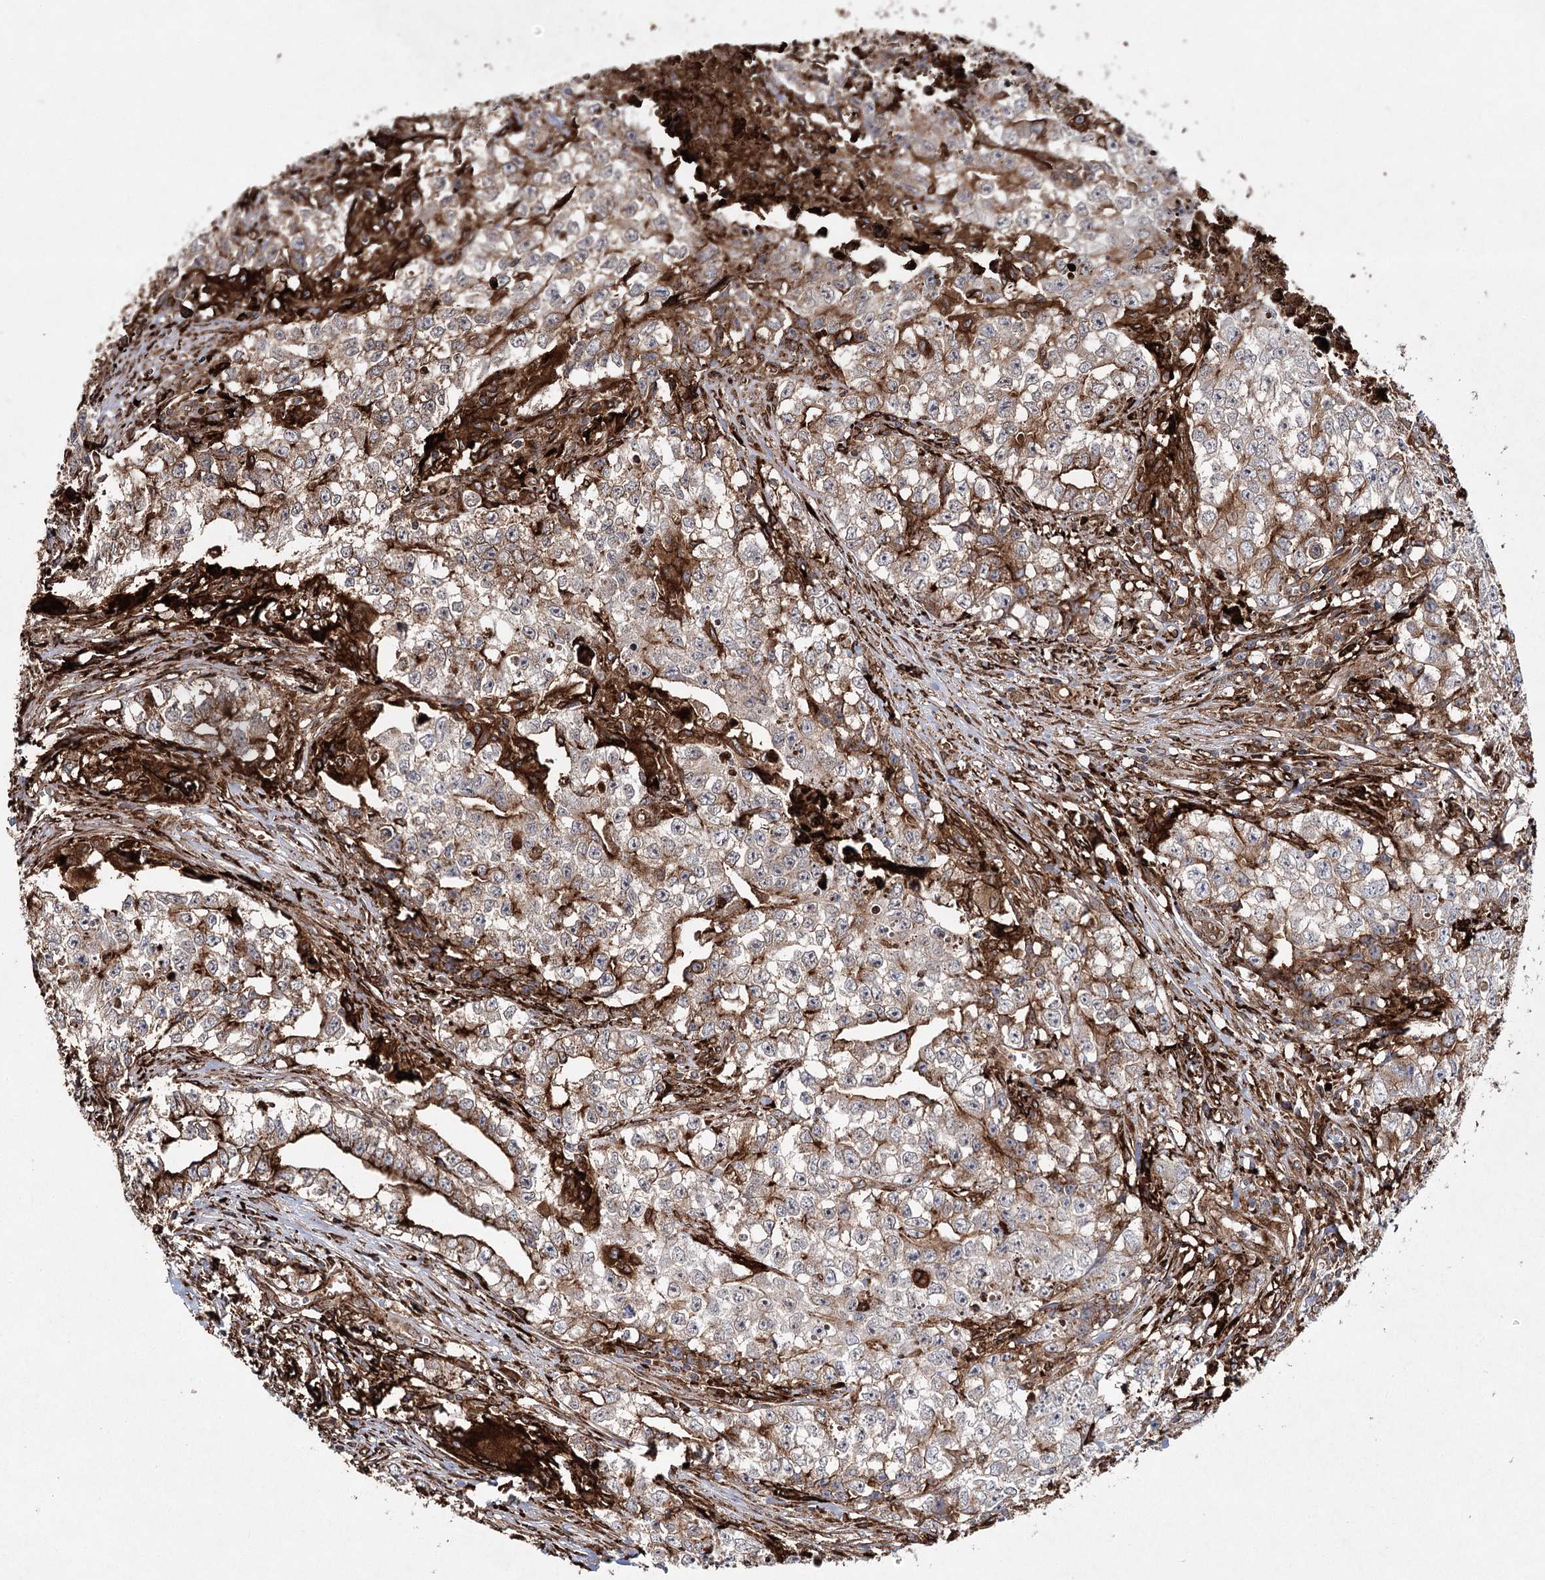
{"staining": {"intensity": "weak", "quantity": ">75%", "location": "cytoplasmic/membranous"}, "tissue": "testis cancer", "cell_type": "Tumor cells", "image_type": "cancer", "snomed": [{"axis": "morphology", "description": "Seminoma, NOS"}, {"axis": "morphology", "description": "Carcinoma, Embryonal, NOS"}, {"axis": "topography", "description": "Testis"}], "caption": "Immunohistochemical staining of testis seminoma shows low levels of weak cytoplasmic/membranous protein positivity in approximately >75% of tumor cells.", "gene": "DCUN1D4", "patient": {"sex": "male", "age": 43}}